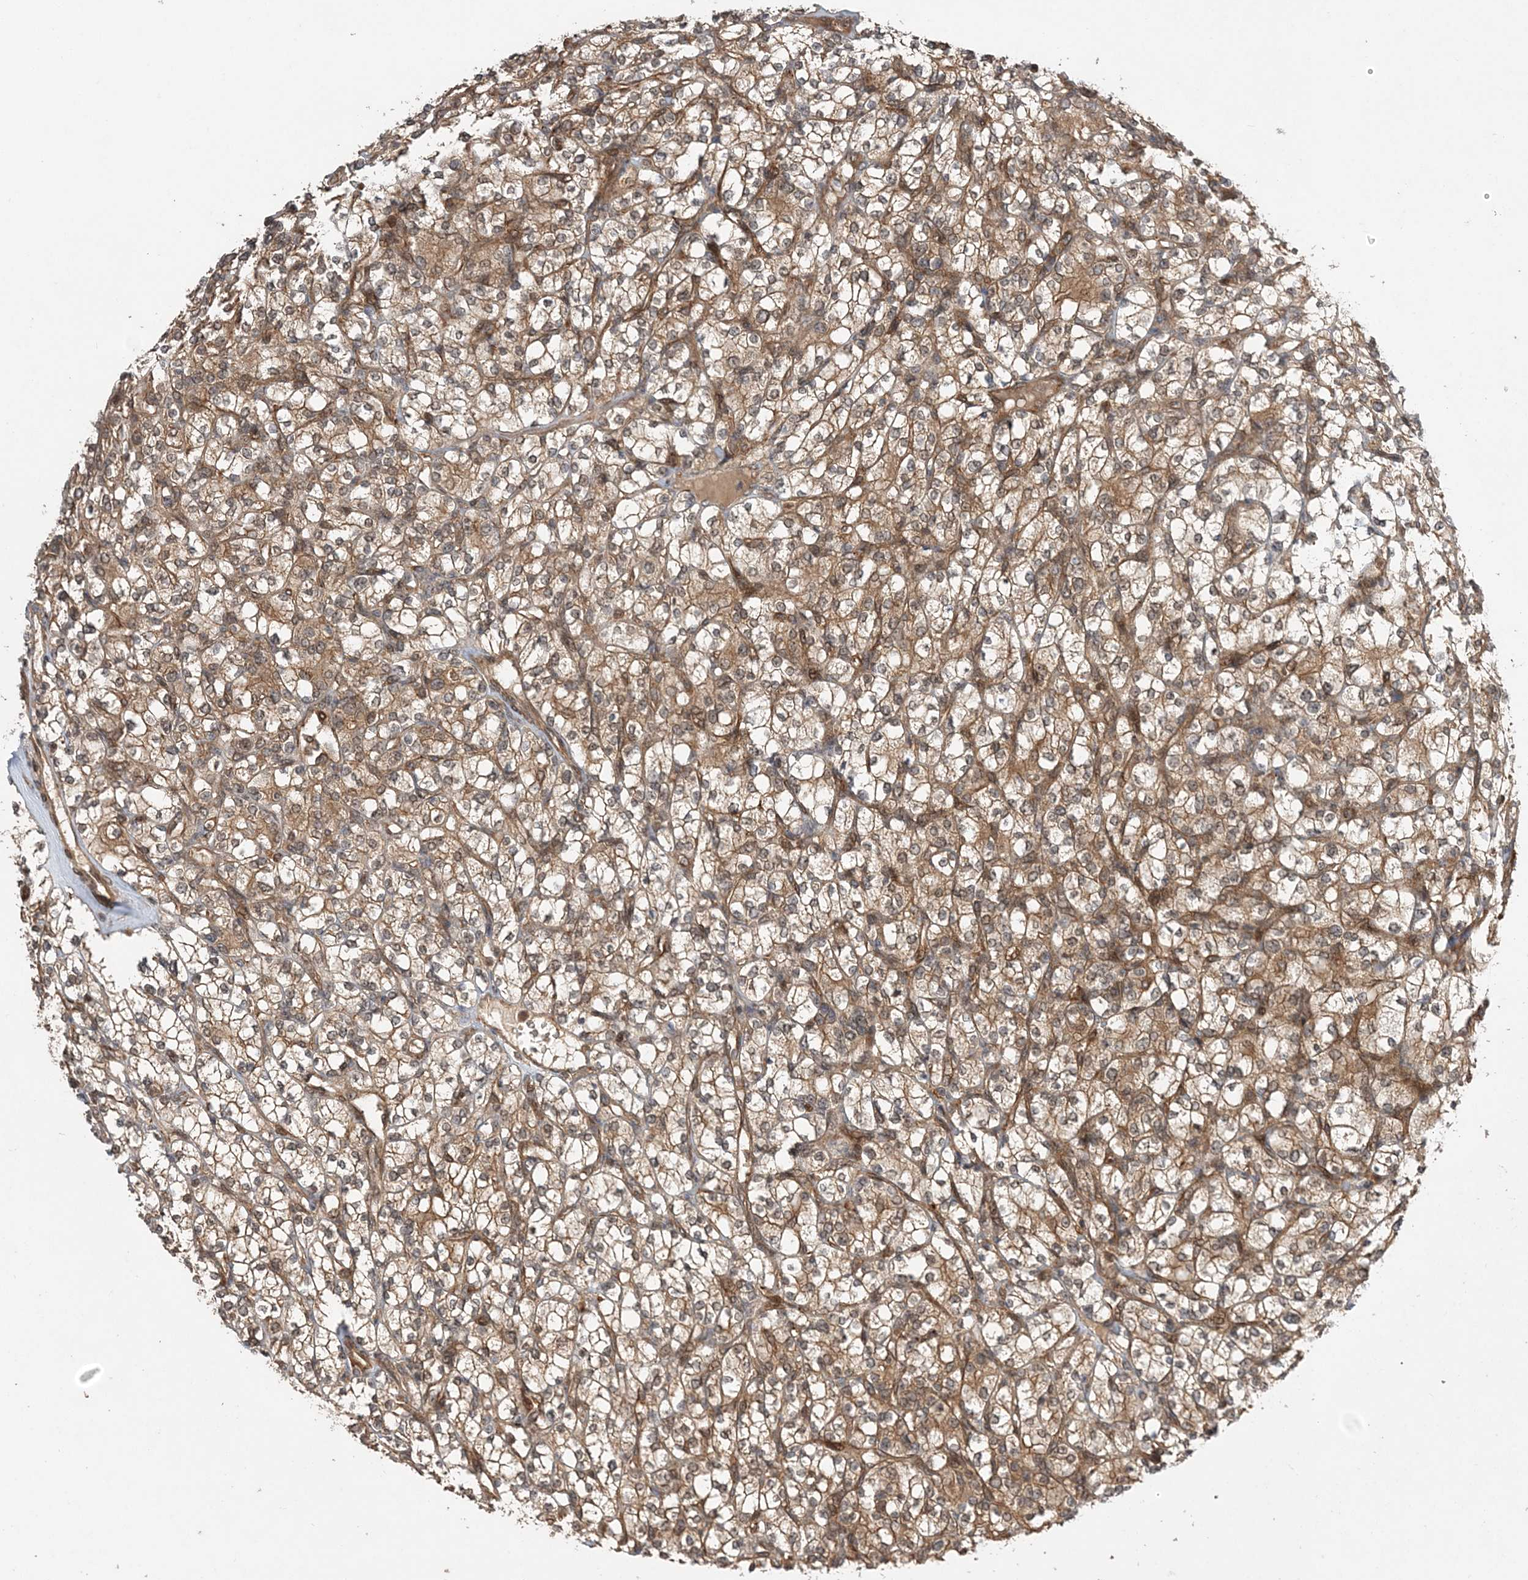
{"staining": {"intensity": "moderate", "quantity": ">75%", "location": "cytoplasmic/membranous,nuclear"}, "tissue": "renal cancer", "cell_type": "Tumor cells", "image_type": "cancer", "snomed": [{"axis": "morphology", "description": "Adenocarcinoma, NOS"}, {"axis": "topography", "description": "Kidney"}], "caption": "The micrograph displays immunohistochemical staining of renal cancer. There is moderate cytoplasmic/membranous and nuclear staining is identified in approximately >75% of tumor cells.", "gene": "UBTD2", "patient": {"sex": "male", "age": 77}}